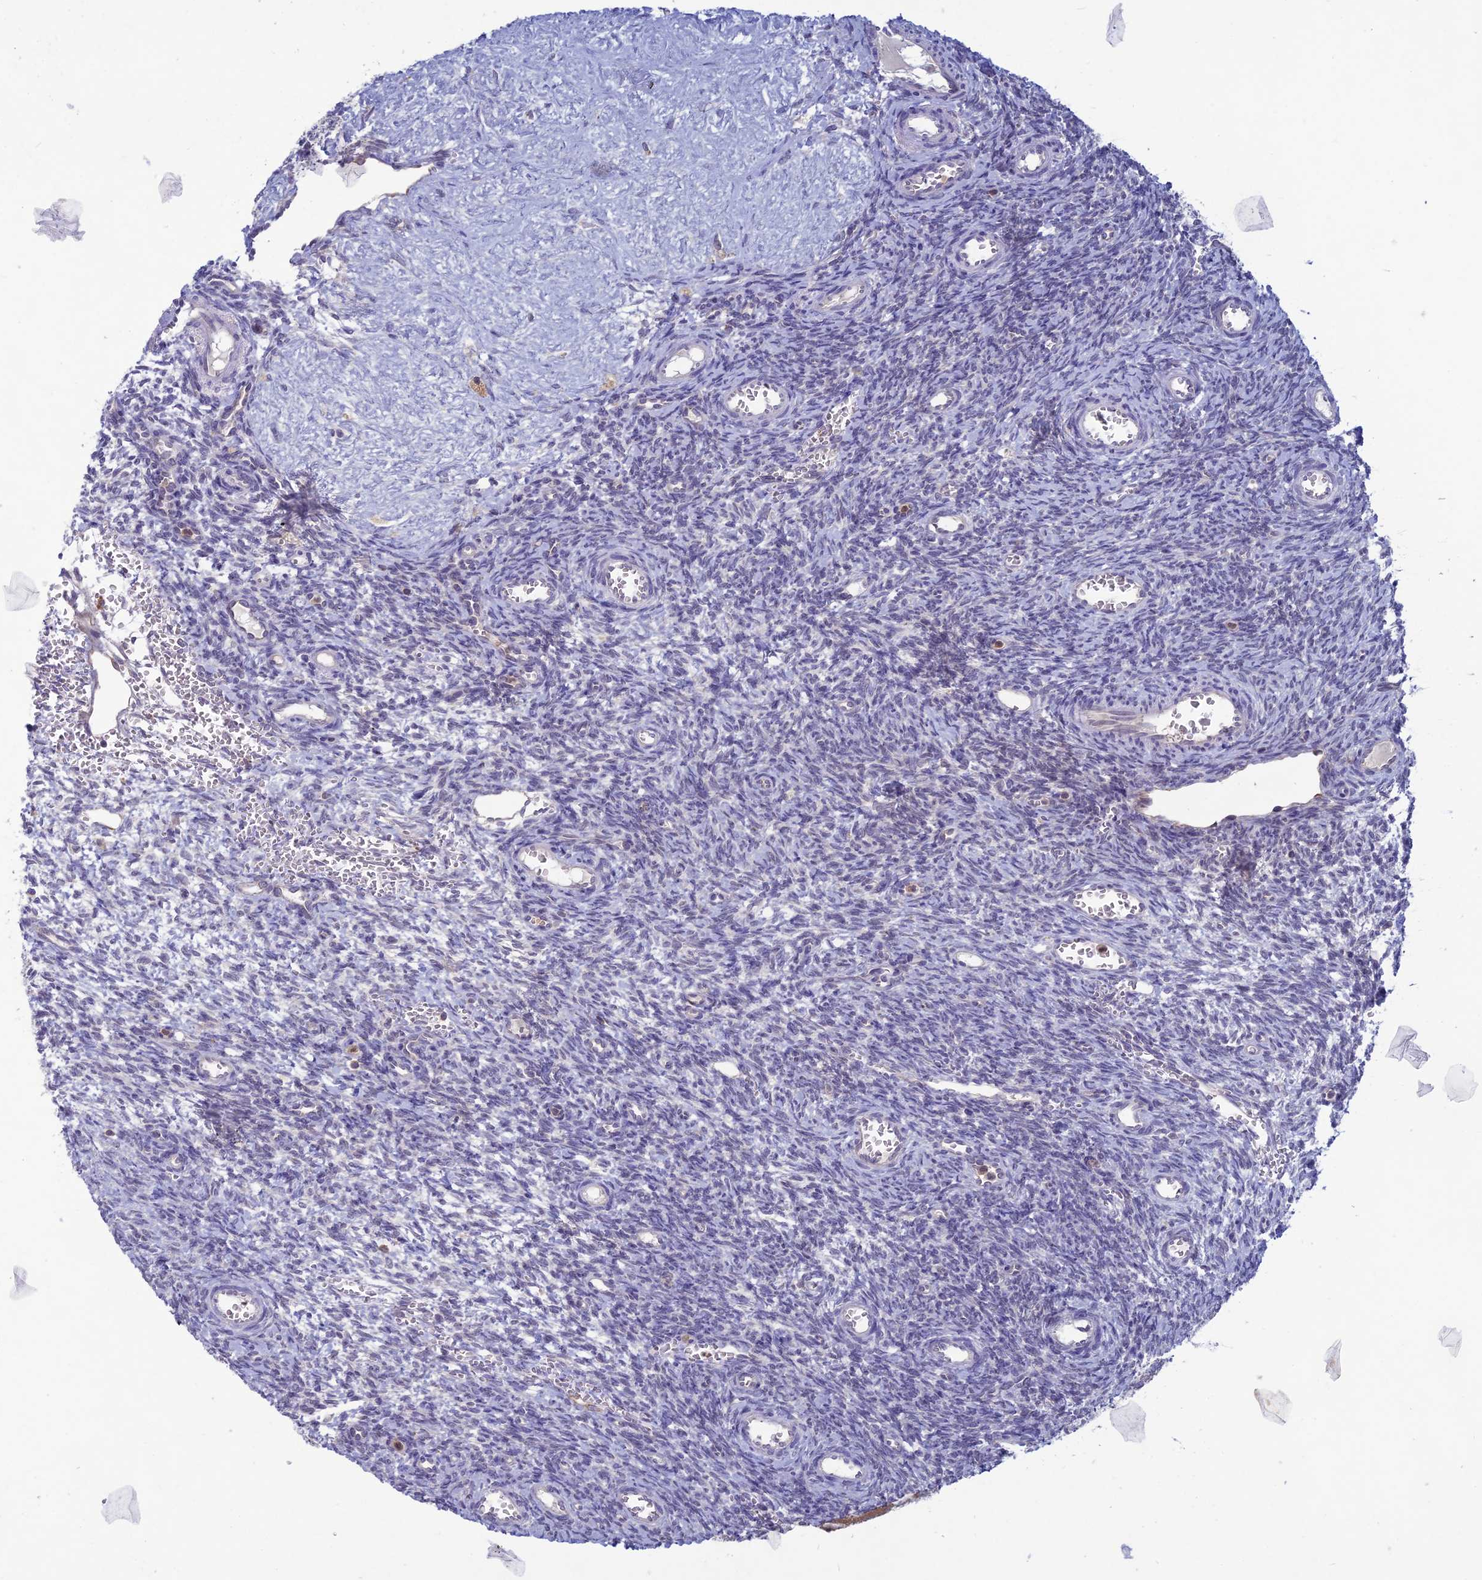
{"staining": {"intensity": "negative", "quantity": "none", "location": "none"}, "tissue": "ovary", "cell_type": "Ovarian stroma cells", "image_type": "normal", "snomed": [{"axis": "morphology", "description": "Normal tissue, NOS"}, {"axis": "topography", "description": "Ovary"}], "caption": "IHC of normal human ovary reveals no staining in ovarian stroma cells.", "gene": "WDR46", "patient": {"sex": "female", "age": 39}}